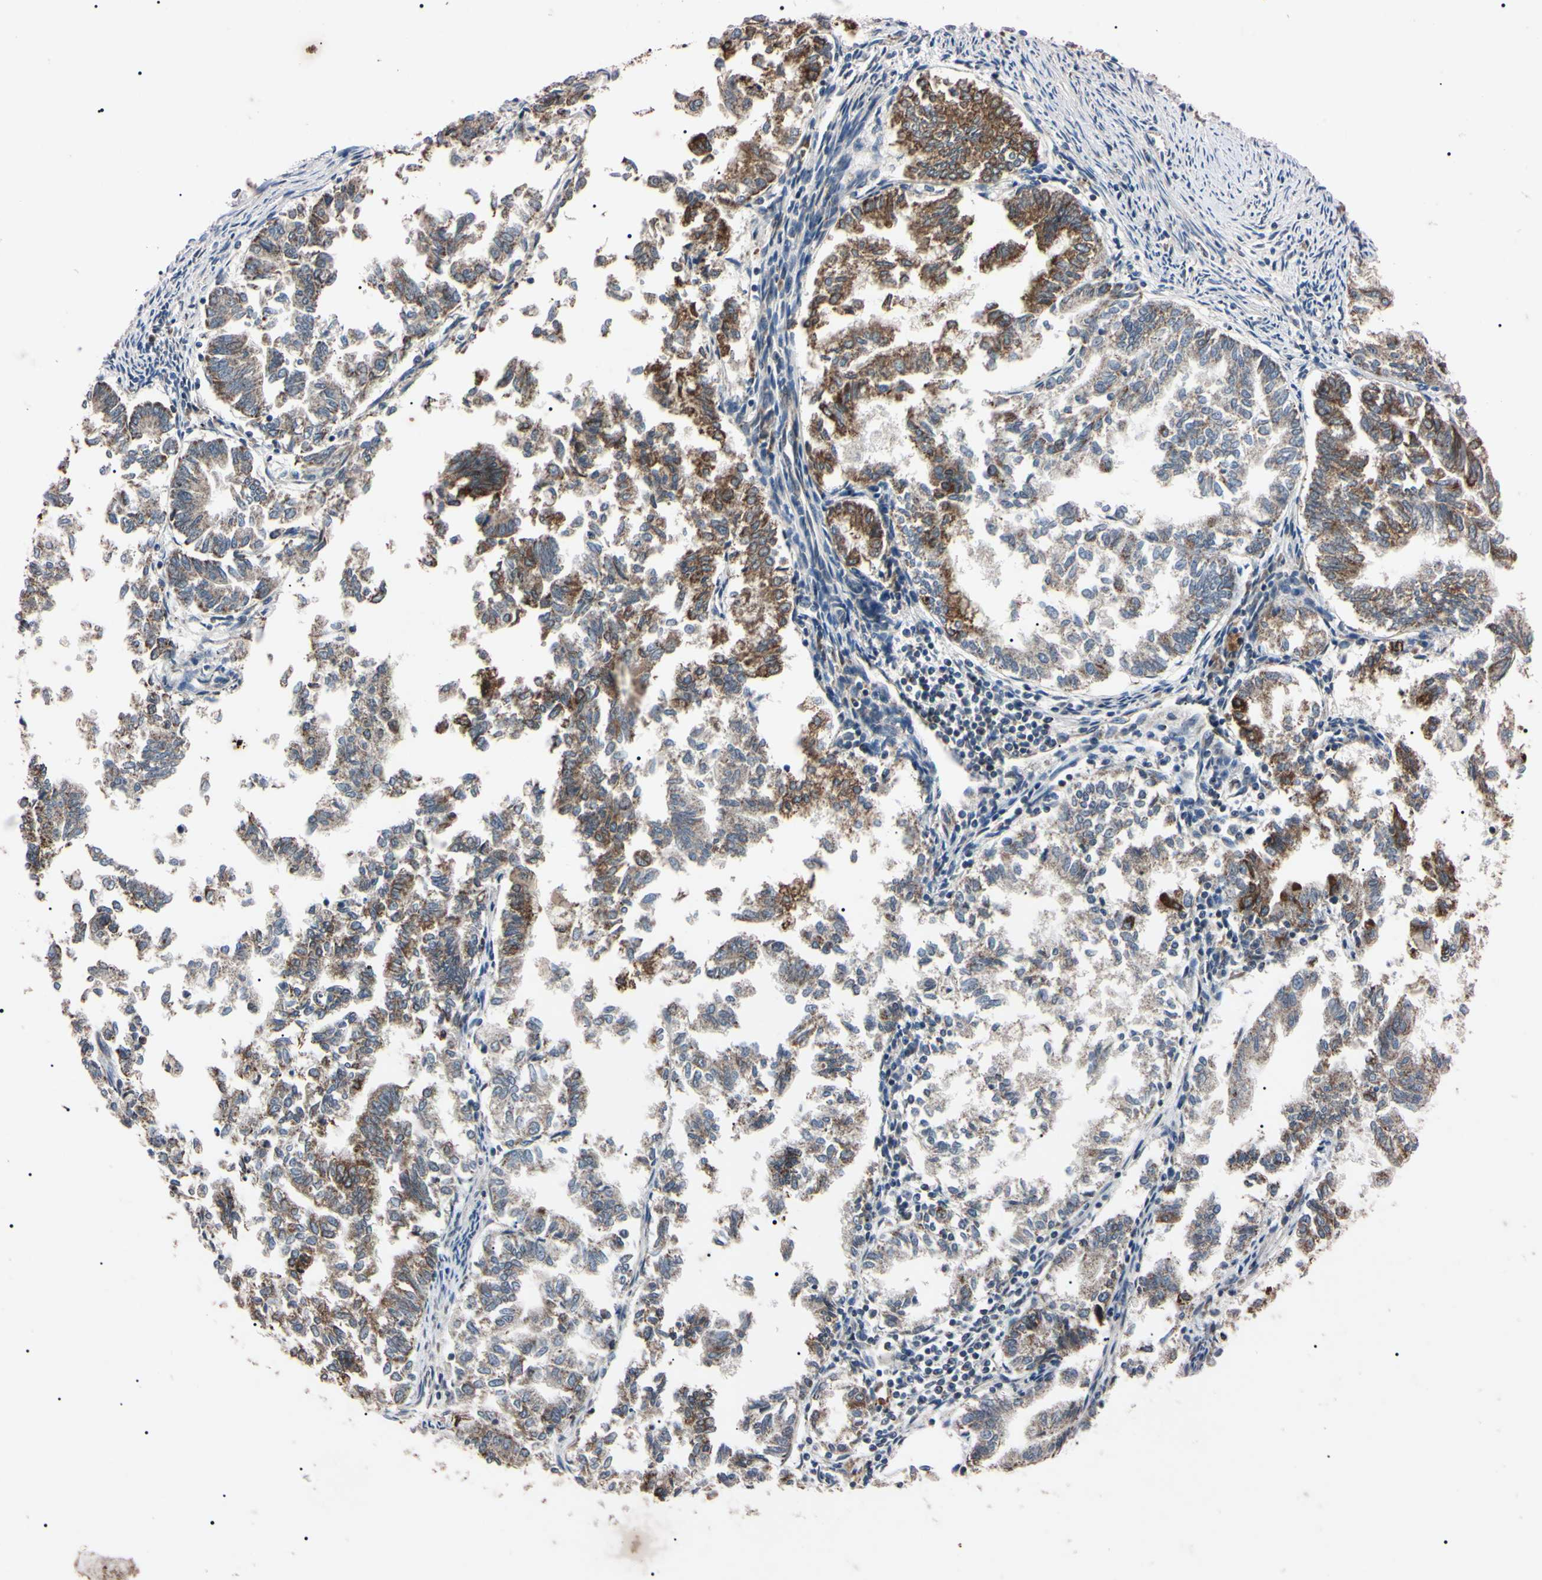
{"staining": {"intensity": "moderate", "quantity": "25%-75%", "location": "cytoplasmic/membranous"}, "tissue": "endometrial cancer", "cell_type": "Tumor cells", "image_type": "cancer", "snomed": [{"axis": "morphology", "description": "Necrosis, NOS"}, {"axis": "morphology", "description": "Adenocarcinoma, NOS"}, {"axis": "topography", "description": "Endometrium"}], "caption": "Immunohistochemistry (IHC) of endometrial cancer reveals medium levels of moderate cytoplasmic/membranous expression in approximately 25%-75% of tumor cells. The staining is performed using DAB (3,3'-diaminobenzidine) brown chromogen to label protein expression. The nuclei are counter-stained blue using hematoxylin.", "gene": "TNFRSF1A", "patient": {"sex": "female", "age": 79}}